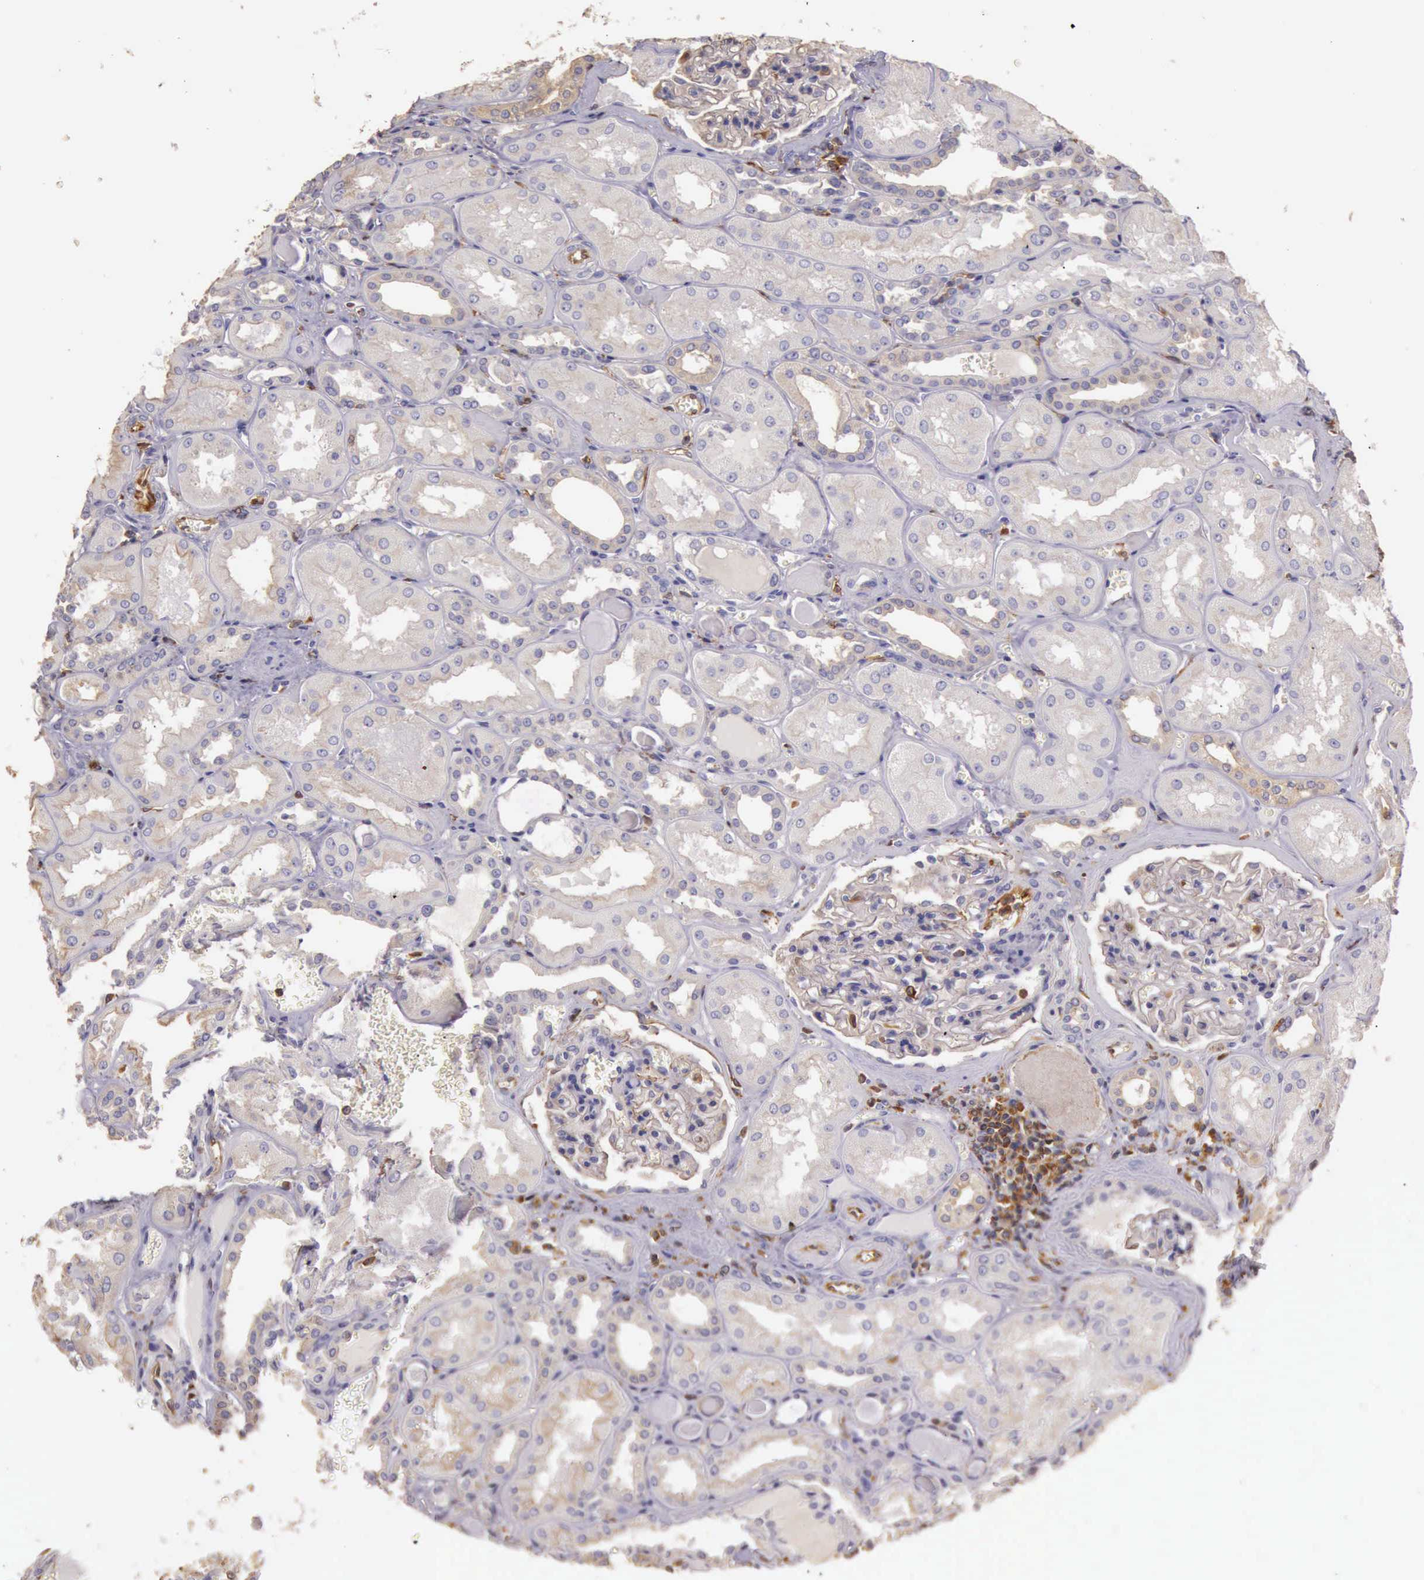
{"staining": {"intensity": "weak", "quantity": "25%-75%", "location": "cytoplasmic/membranous"}, "tissue": "kidney", "cell_type": "Cells in glomeruli", "image_type": "normal", "snomed": [{"axis": "morphology", "description": "Normal tissue, NOS"}, {"axis": "topography", "description": "Kidney"}], "caption": "Protein expression analysis of benign kidney shows weak cytoplasmic/membranous staining in about 25%-75% of cells in glomeruli.", "gene": "ARHGAP4", "patient": {"sex": "male", "age": 61}}